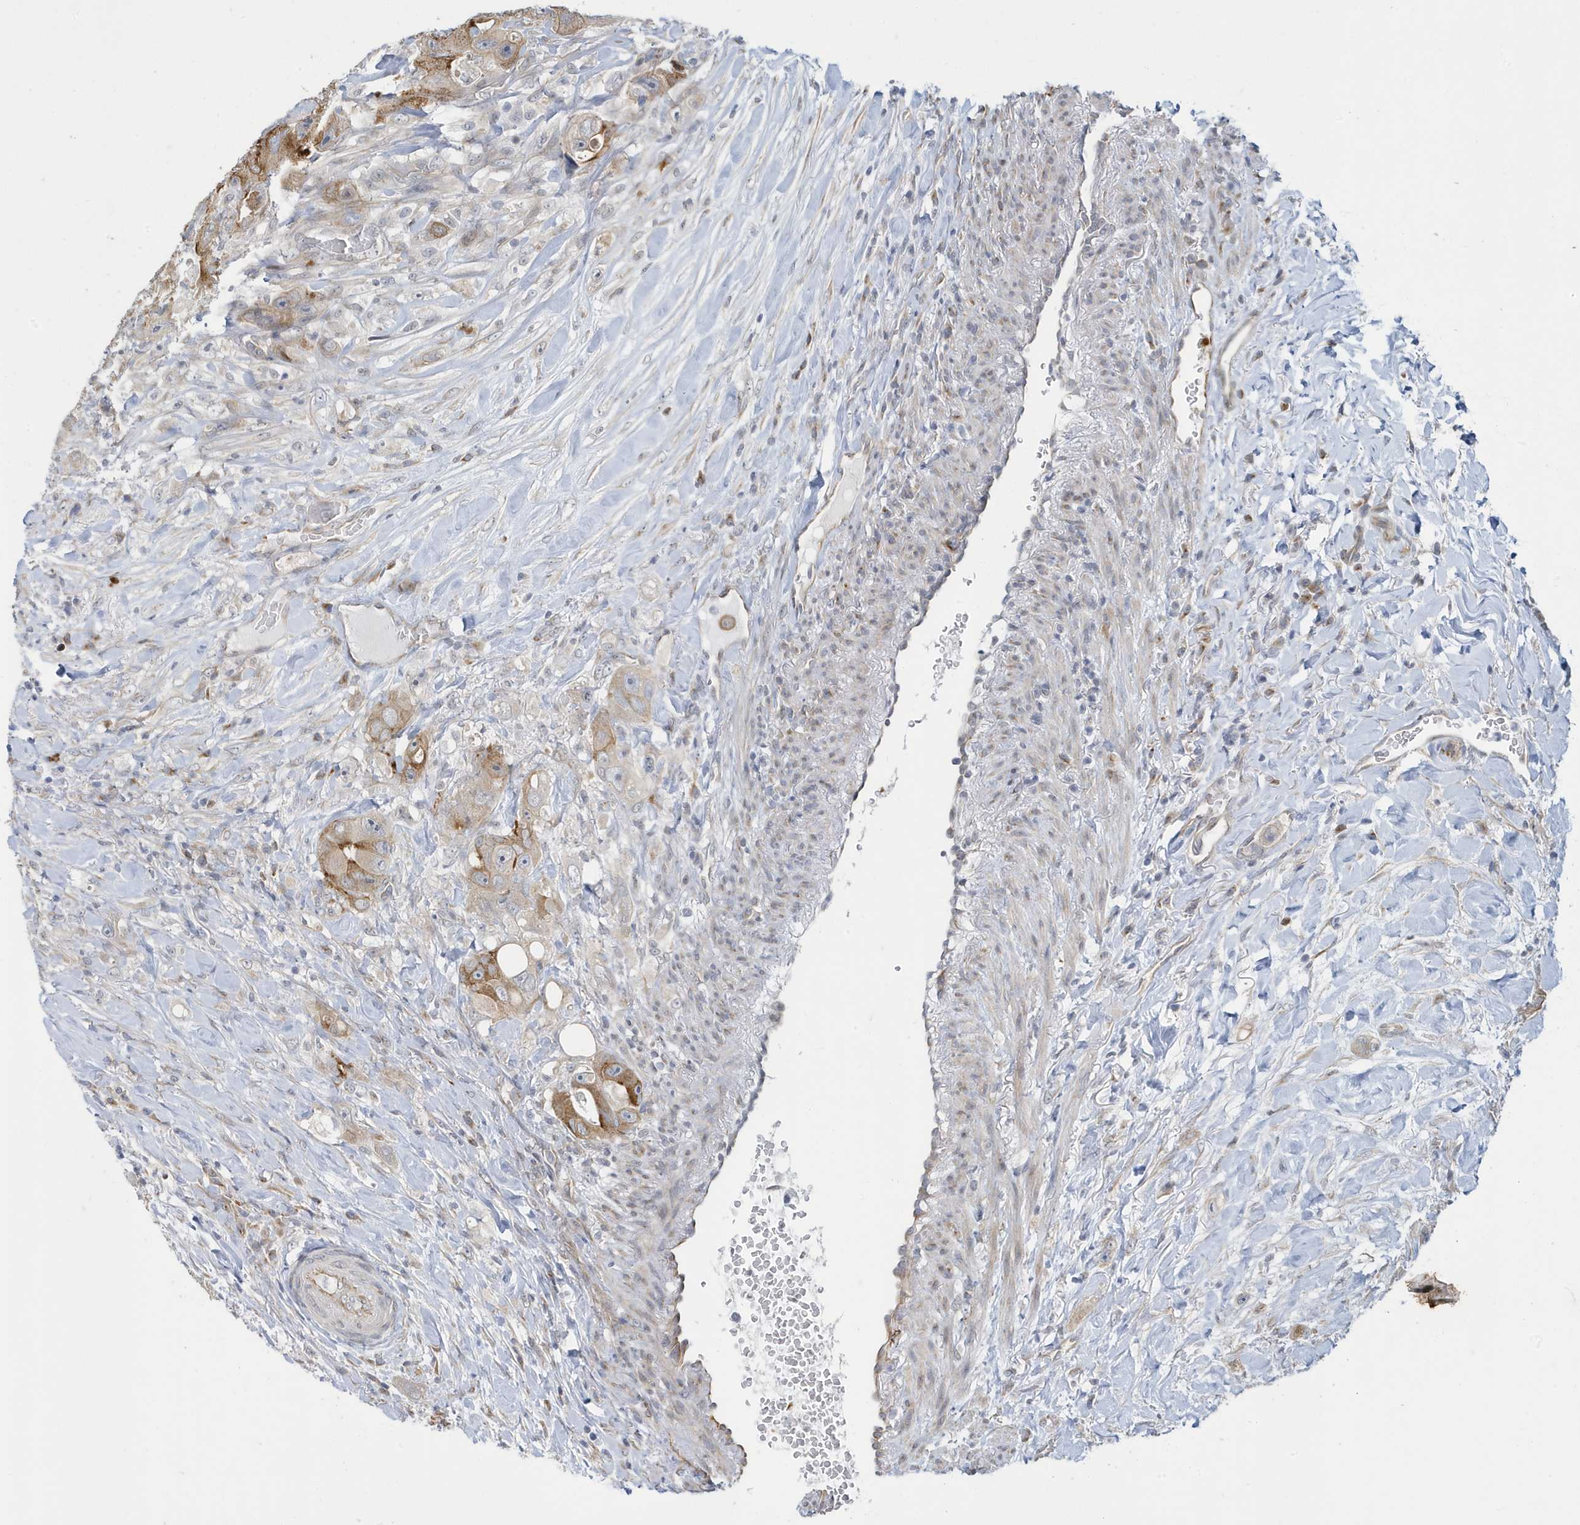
{"staining": {"intensity": "strong", "quantity": "25%-75%", "location": "cytoplasmic/membranous"}, "tissue": "colorectal cancer", "cell_type": "Tumor cells", "image_type": "cancer", "snomed": [{"axis": "morphology", "description": "Adenocarcinoma, NOS"}, {"axis": "topography", "description": "Colon"}], "caption": "Human colorectal cancer (adenocarcinoma) stained with a brown dye reveals strong cytoplasmic/membranous positive staining in about 25%-75% of tumor cells.", "gene": "ZNF654", "patient": {"sex": "female", "age": 46}}